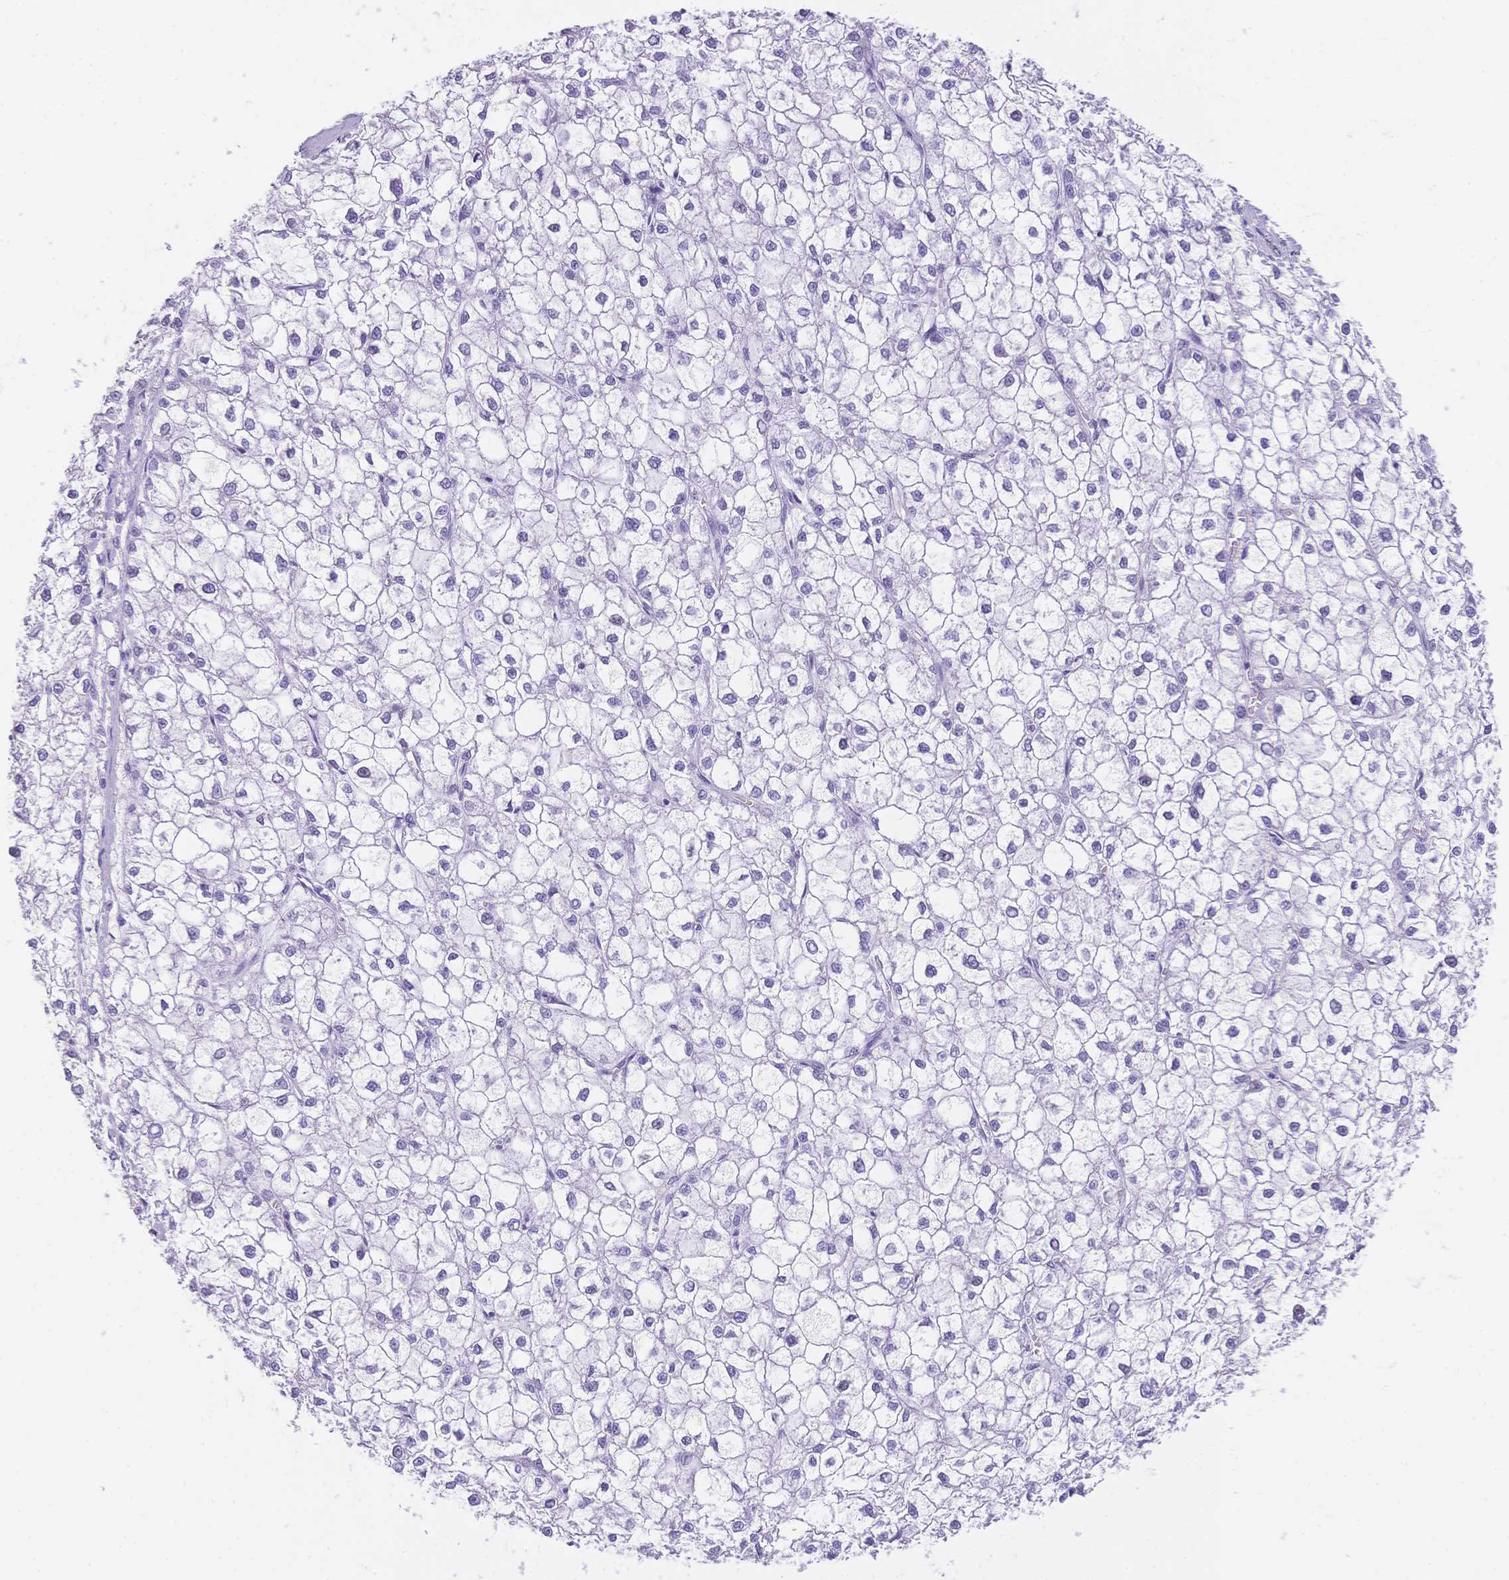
{"staining": {"intensity": "negative", "quantity": "none", "location": "none"}, "tissue": "liver cancer", "cell_type": "Tumor cells", "image_type": "cancer", "snomed": [{"axis": "morphology", "description": "Carcinoma, Hepatocellular, NOS"}, {"axis": "topography", "description": "Liver"}], "caption": "Immunohistochemical staining of human liver cancer shows no significant staining in tumor cells.", "gene": "MUC21", "patient": {"sex": "female", "age": 43}}